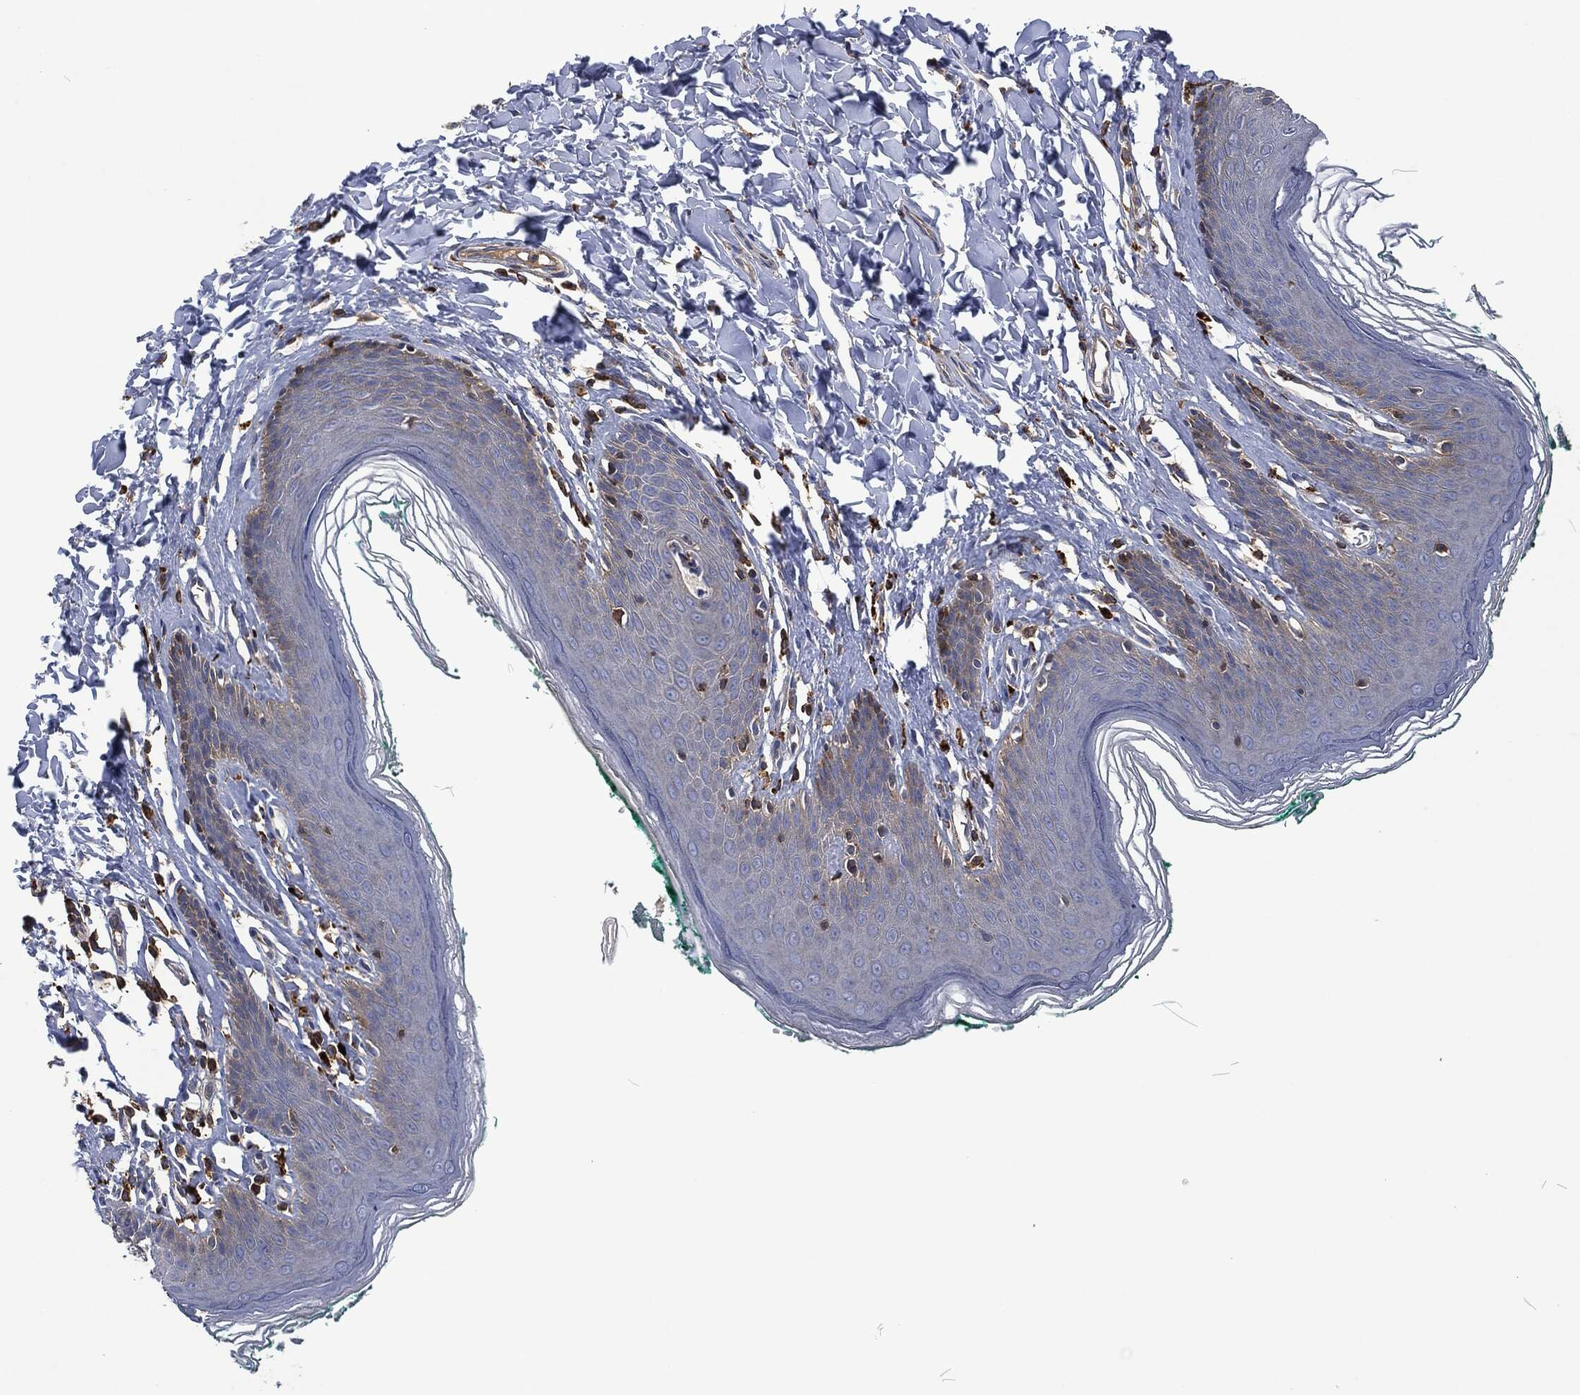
{"staining": {"intensity": "strong", "quantity": "<25%", "location": "cytoplasmic/membranous"}, "tissue": "skin", "cell_type": "Epidermal cells", "image_type": "normal", "snomed": [{"axis": "morphology", "description": "Normal tissue, NOS"}, {"axis": "topography", "description": "Vulva"}], "caption": "The micrograph reveals immunohistochemical staining of unremarkable skin. There is strong cytoplasmic/membranous expression is seen in about <25% of epidermal cells. Nuclei are stained in blue.", "gene": "LGALS9", "patient": {"sex": "female", "age": 66}}